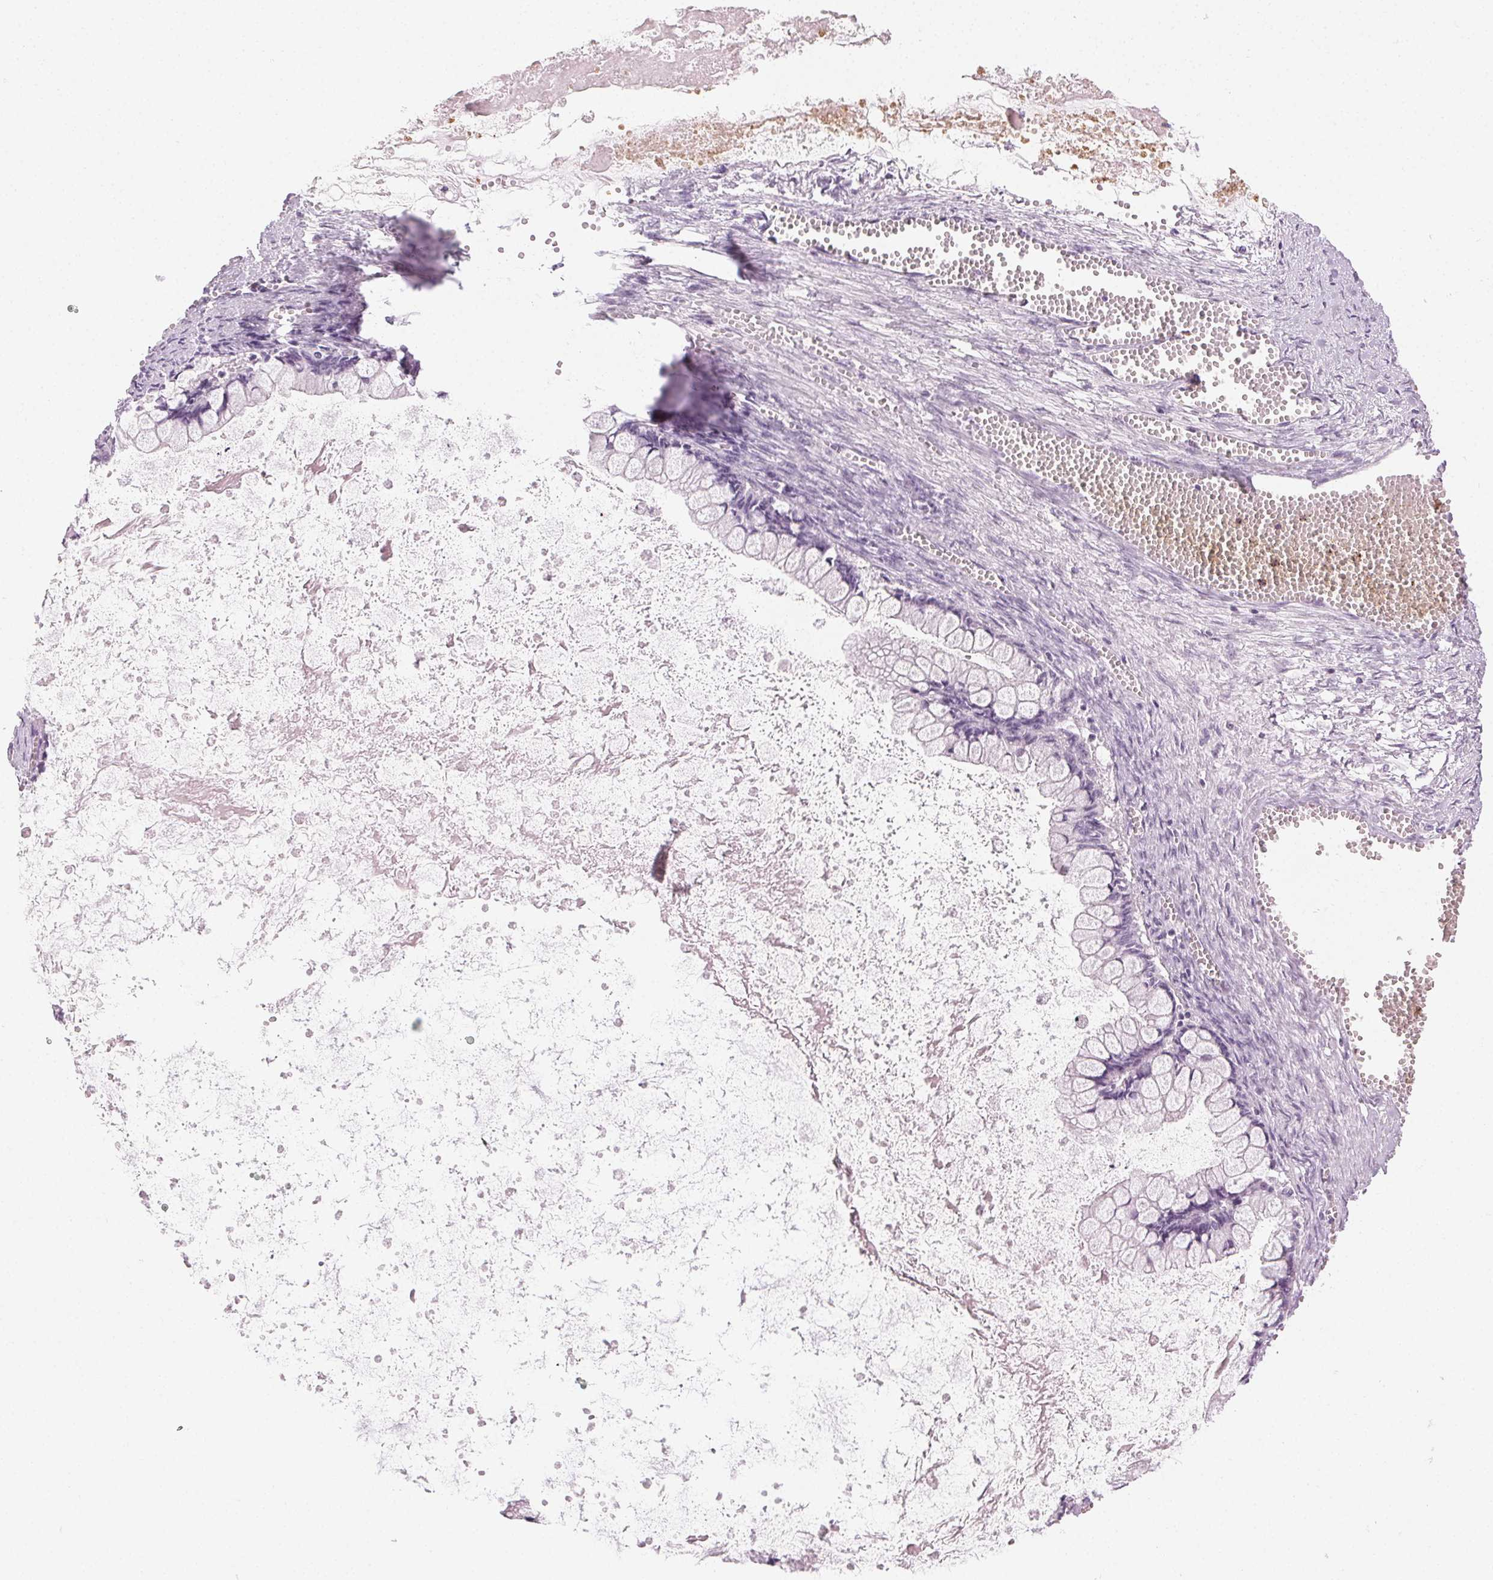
{"staining": {"intensity": "negative", "quantity": "none", "location": "none"}, "tissue": "ovarian cancer", "cell_type": "Tumor cells", "image_type": "cancer", "snomed": [{"axis": "morphology", "description": "Cystadenocarcinoma, mucinous, NOS"}, {"axis": "topography", "description": "Ovary"}], "caption": "Ovarian mucinous cystadenocarcinoma stained for a protein using IHC shows no positivity tumor cells.", "gene": "MPO", "patient": {"sex": "female", "age": 67}}